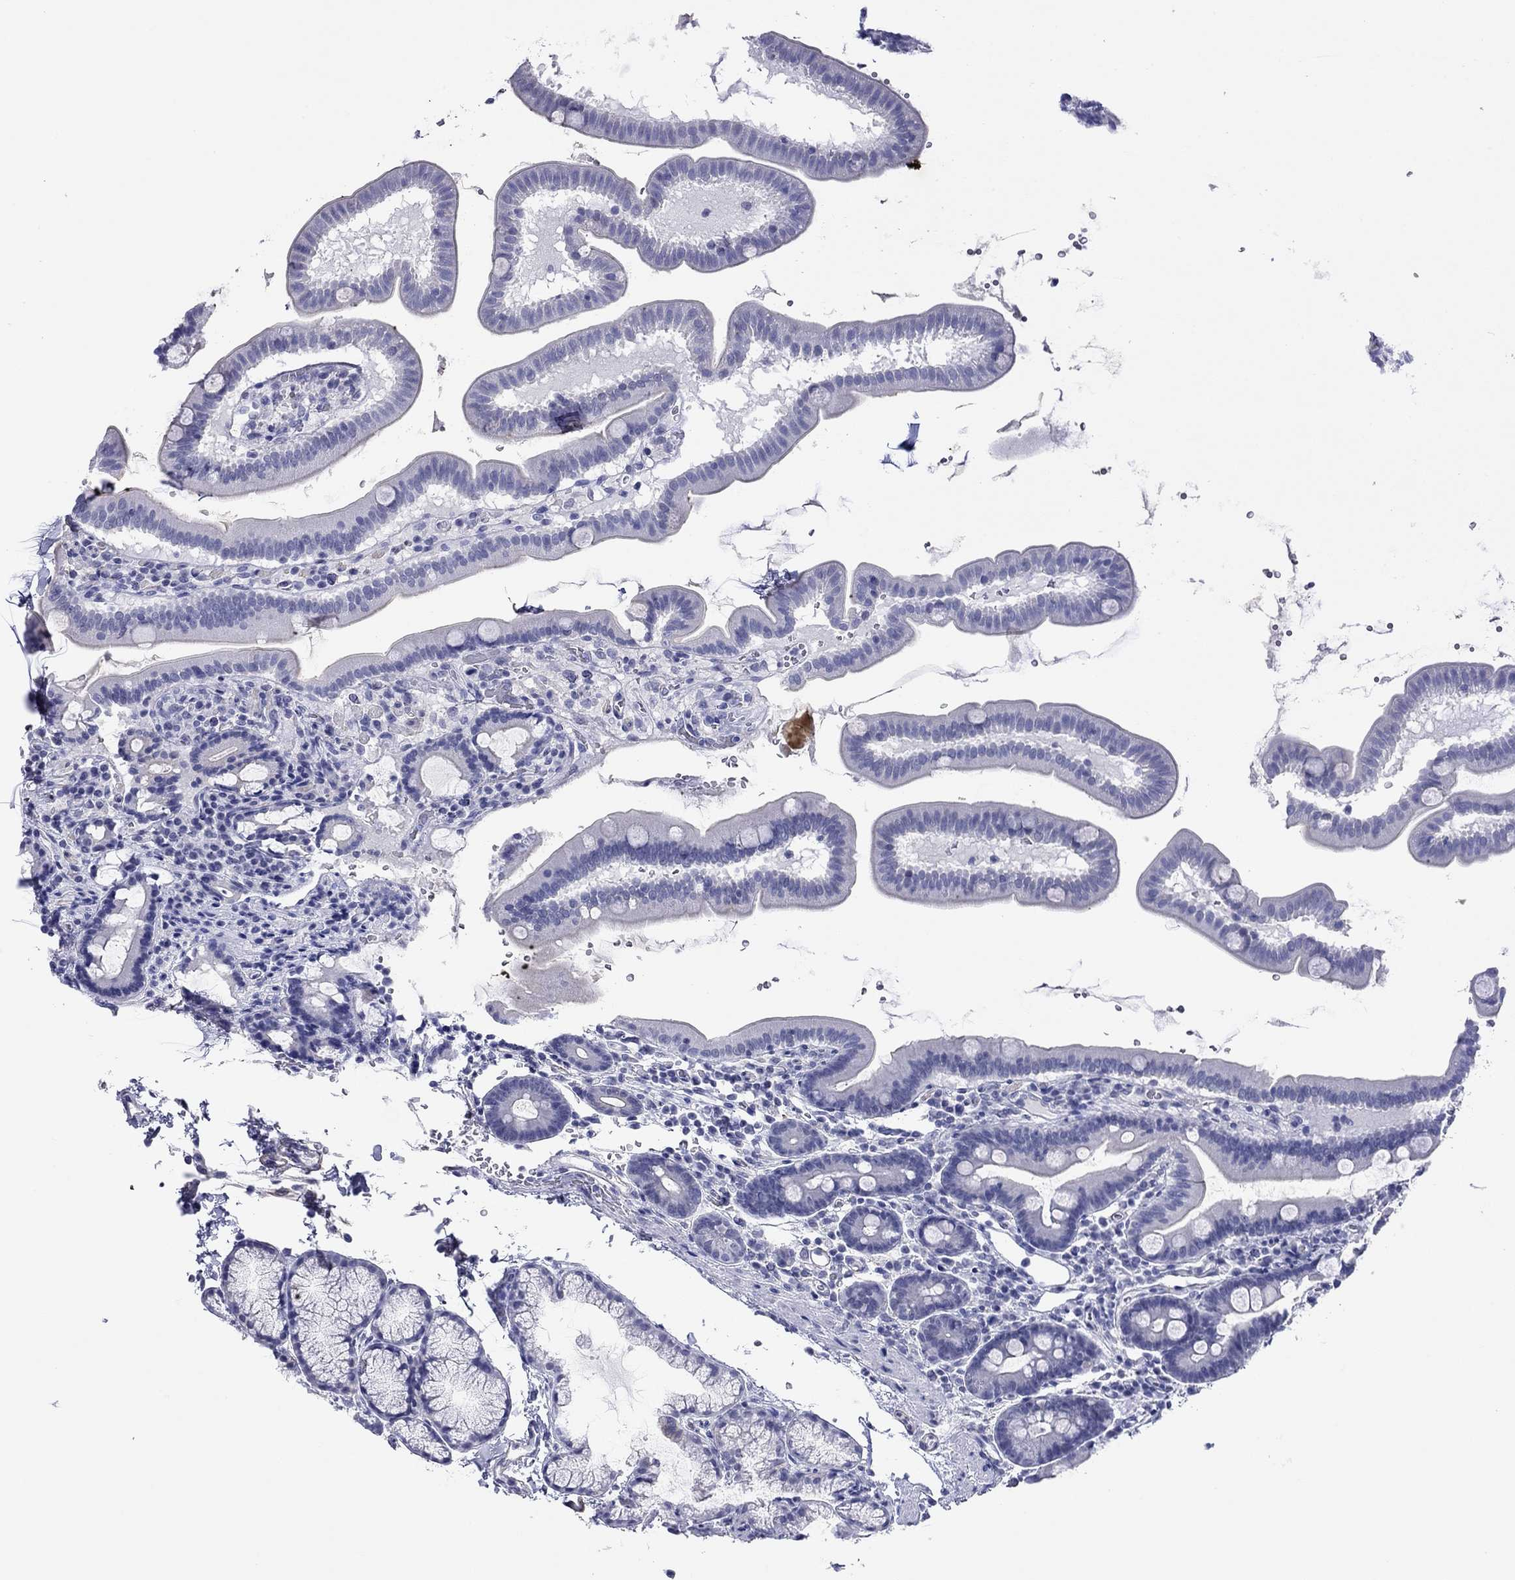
{"staining": {"intensity": "negative", "quantity": "none", "location": "none"}, "tissue": "duodenum", "cell_type": "Glandular cells", "image_type": "normal", "snomed": [{"axis": "morphology", "description": "Normal tissue, NOS"}, {"axis": "topography", "description": "Duodenum"}], "caption": "Immunohistochemistry of benign duodenum exhibits no staining in glandular cells. Nuclei are stained in blue.", "gene": "MYMX", "patient": {"sex": "male", "age": 59}}